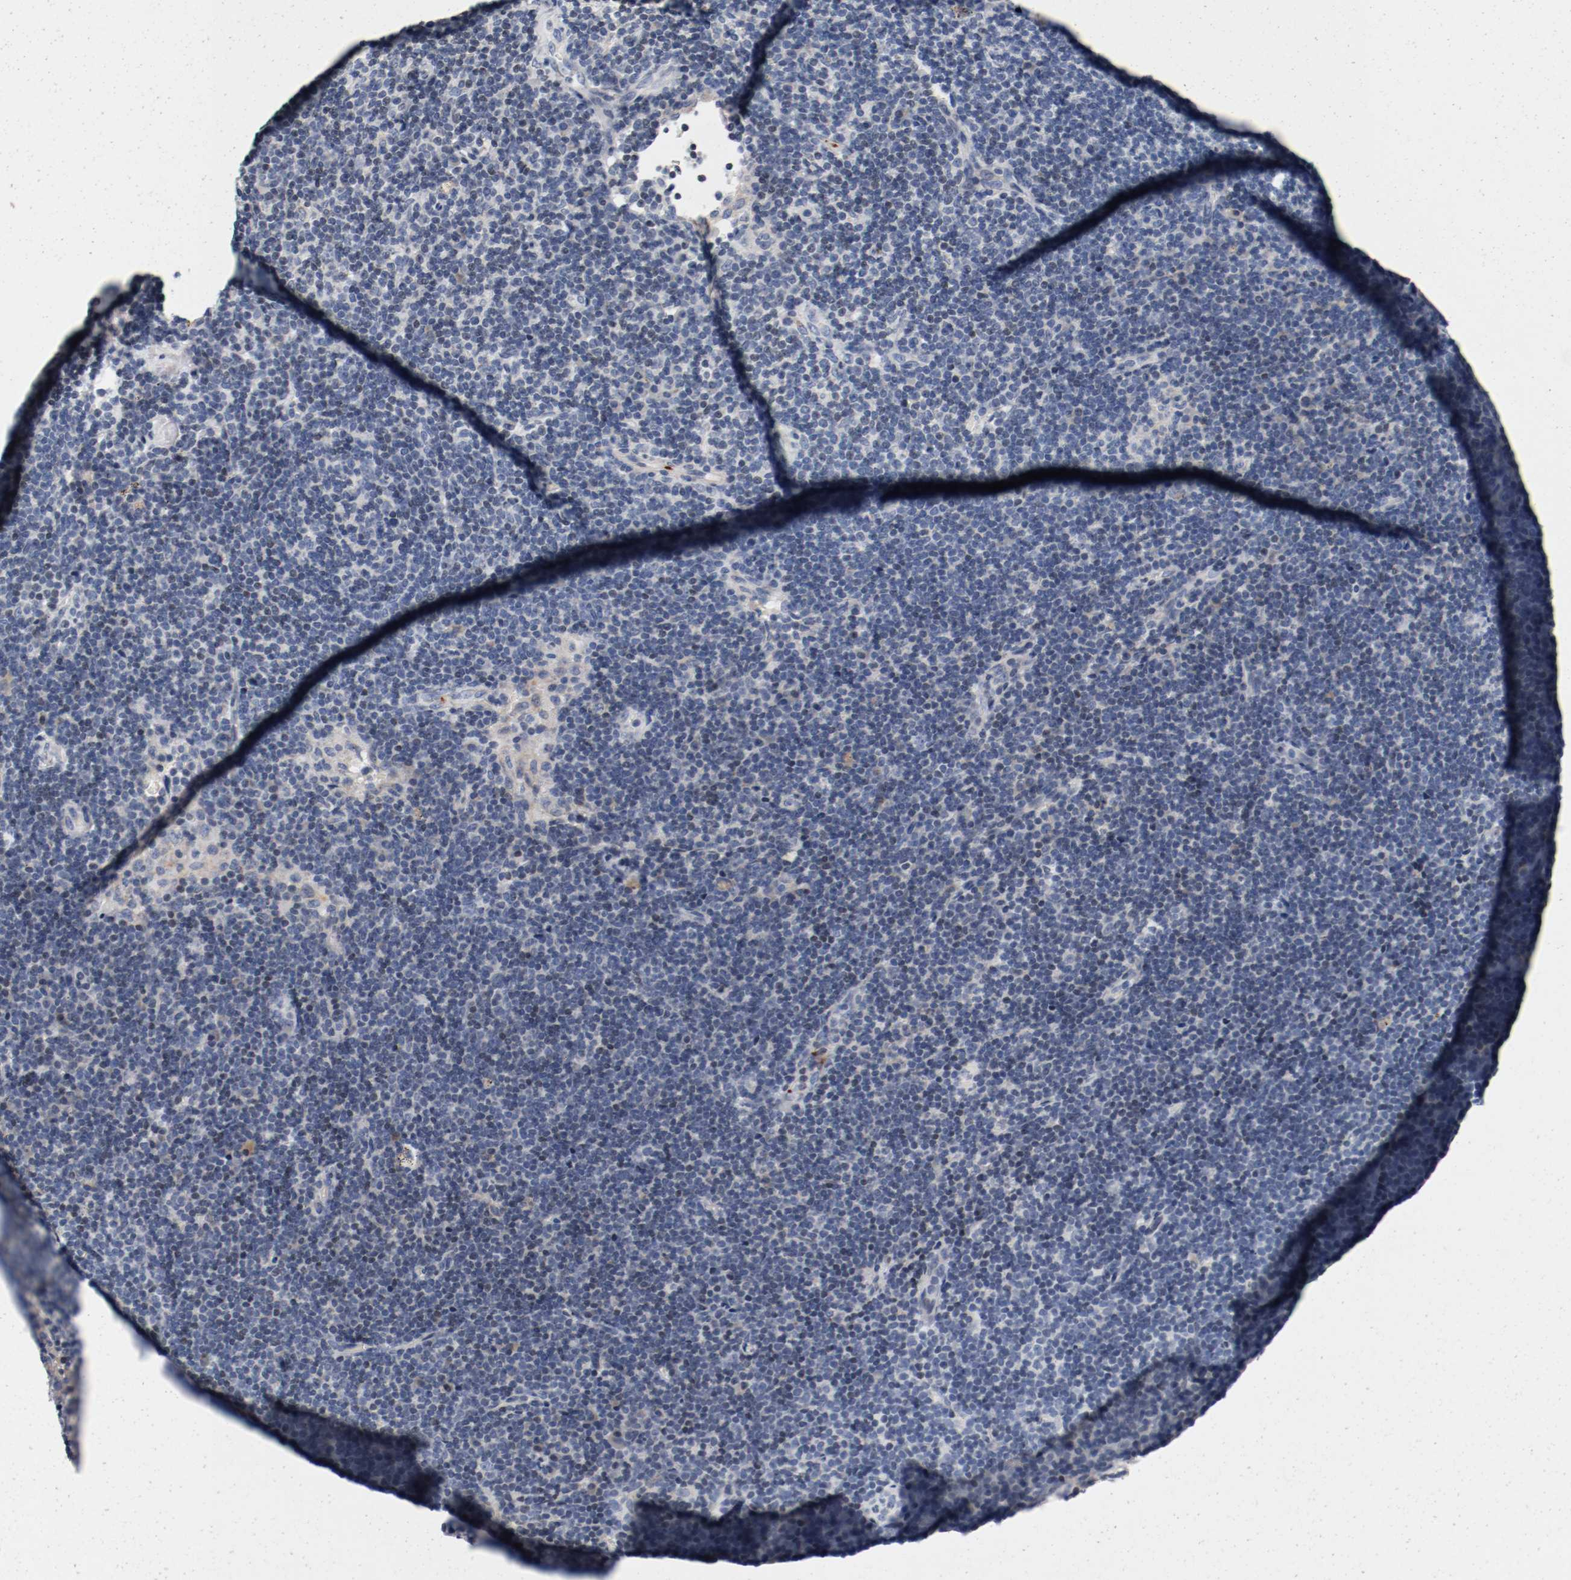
{"staining": {"intensity": "negative", "quantity": "none", "location": "none"}, "tissue": "lymphoma", "cell_type": "Tumor cells", "image_type": "cancer", "snomed": [{"axis": "morphology", "description": "Malignant lymphoma, non-Hodgkin's type, Low grade"}, {"axis": "topography", "description": "Lymph node"}], "caption": "IHC of human low-grade malignant lymphoma, non-Hodgkin's type exhibits no expression in tumor cells.", "gene": "PIM1", "patient": {"sex": "male", "age": 70}}